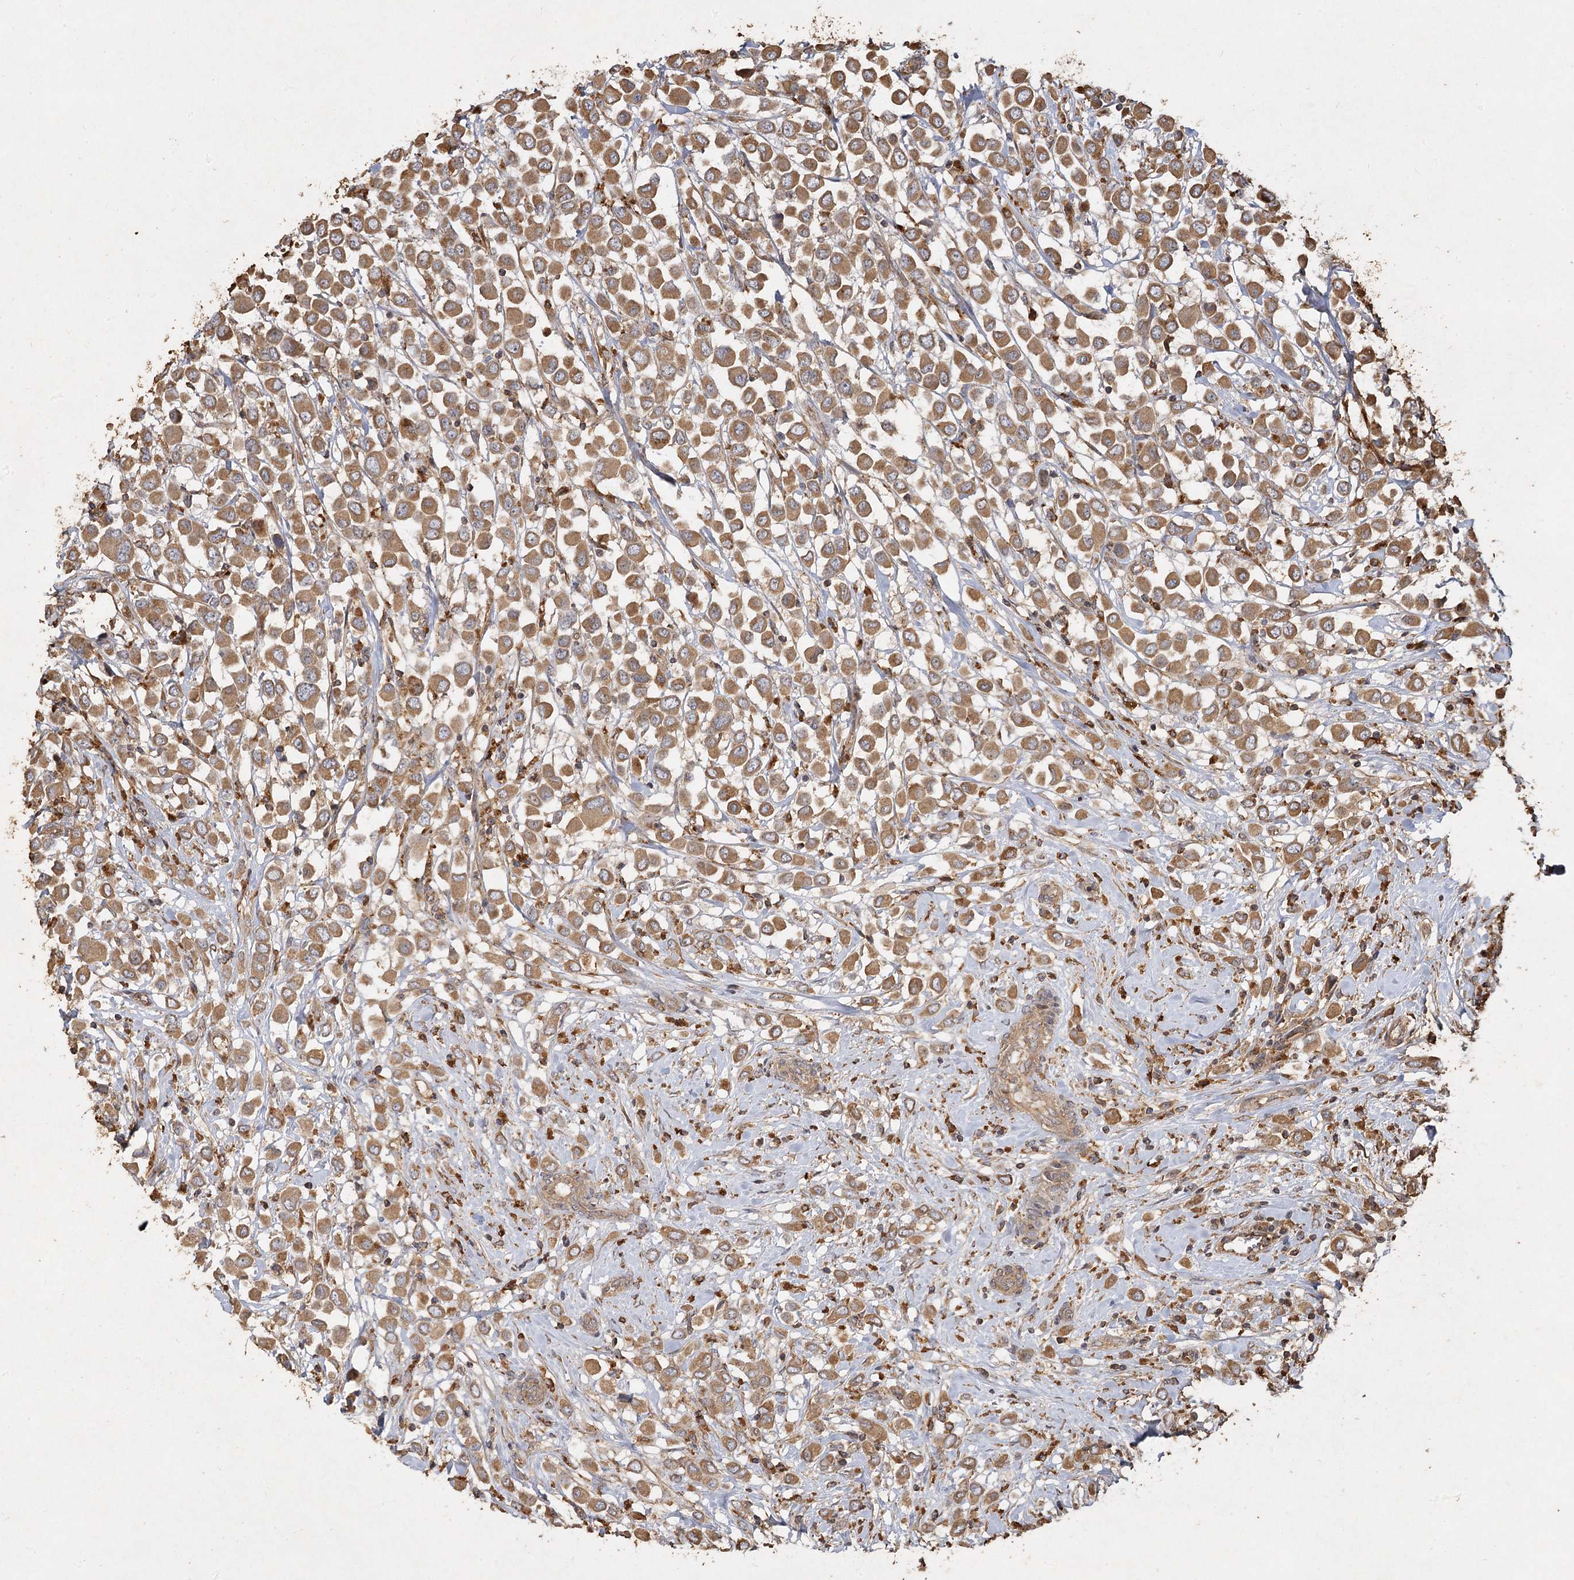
{"staining": {"intensity": "moderate", "quantity": ">75%", "location": "cytoplasmic/membranous"}, "tissue": "breast cancer", "cell_type": "Tumor cells", "image_type": "cancer", "snomed": [{"axis": "morphology", "description": "Duct carcinoma"}, {"axis": "topography", "description": "Breast"}], "caption": "Breast invasive ductal carcinoma tissue exhibits moderate cytoplasmic/membranous expression in approximately >75% of tumor cells, visualized by immunohistochemistry.", "gene": "PIK3C2A", "patient": {"sex": "female", "age": 61}}